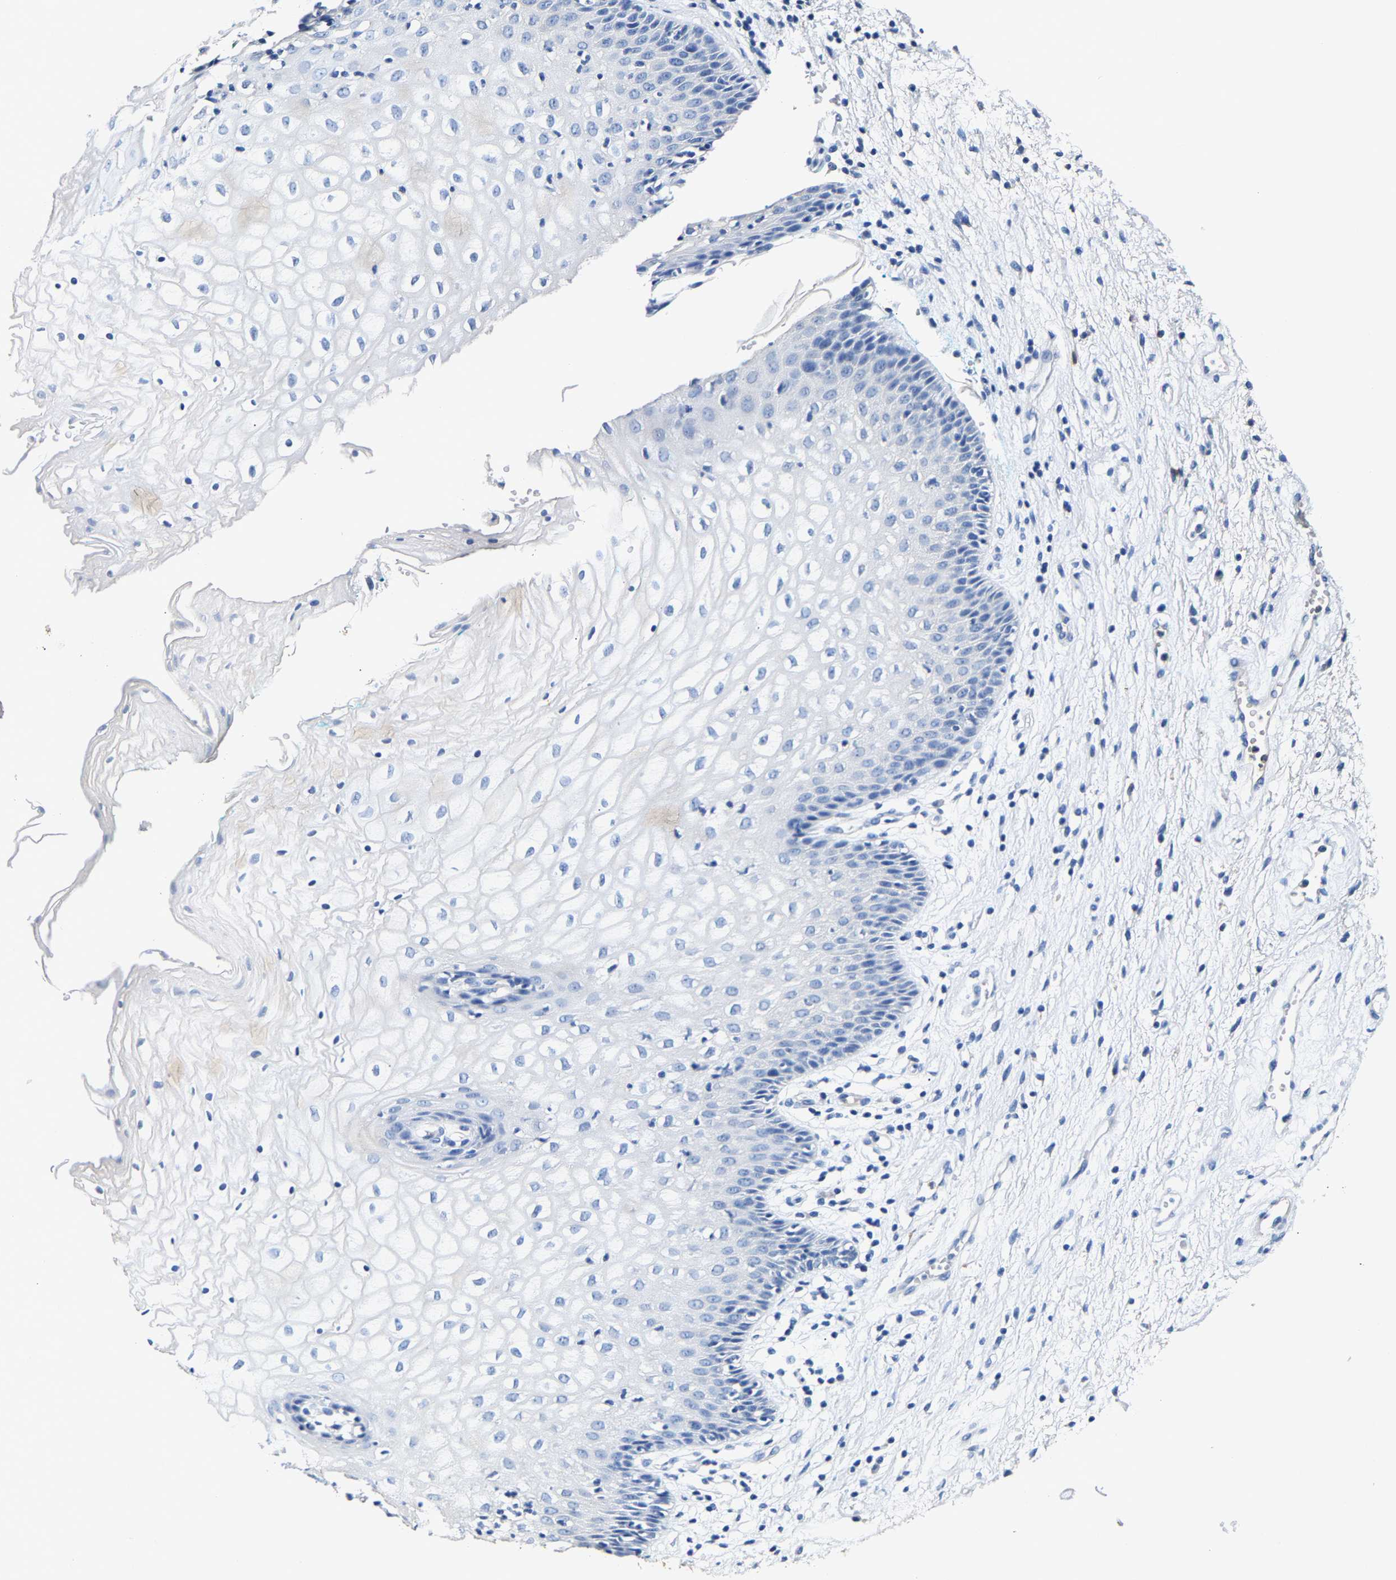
{"staining": {"intensity": "negative", "quantity": "none", "location": "none"}, "tissue": "vagina", "cell_type": "Squamous epithelial cells", "image_type": "normal", "snomed": [{"axis": "morphology", "description": "Normal tissue, NOS"}, {"axis": "topography", "description": "Vagina"}], "caption": "IHC micrograph of normal vagina stained for a protein (brown), which exhibits no positivity in squamous epithelial cells.", "gene": "SLCO2B1", "patient": {"sex": "female", "age": 34}}